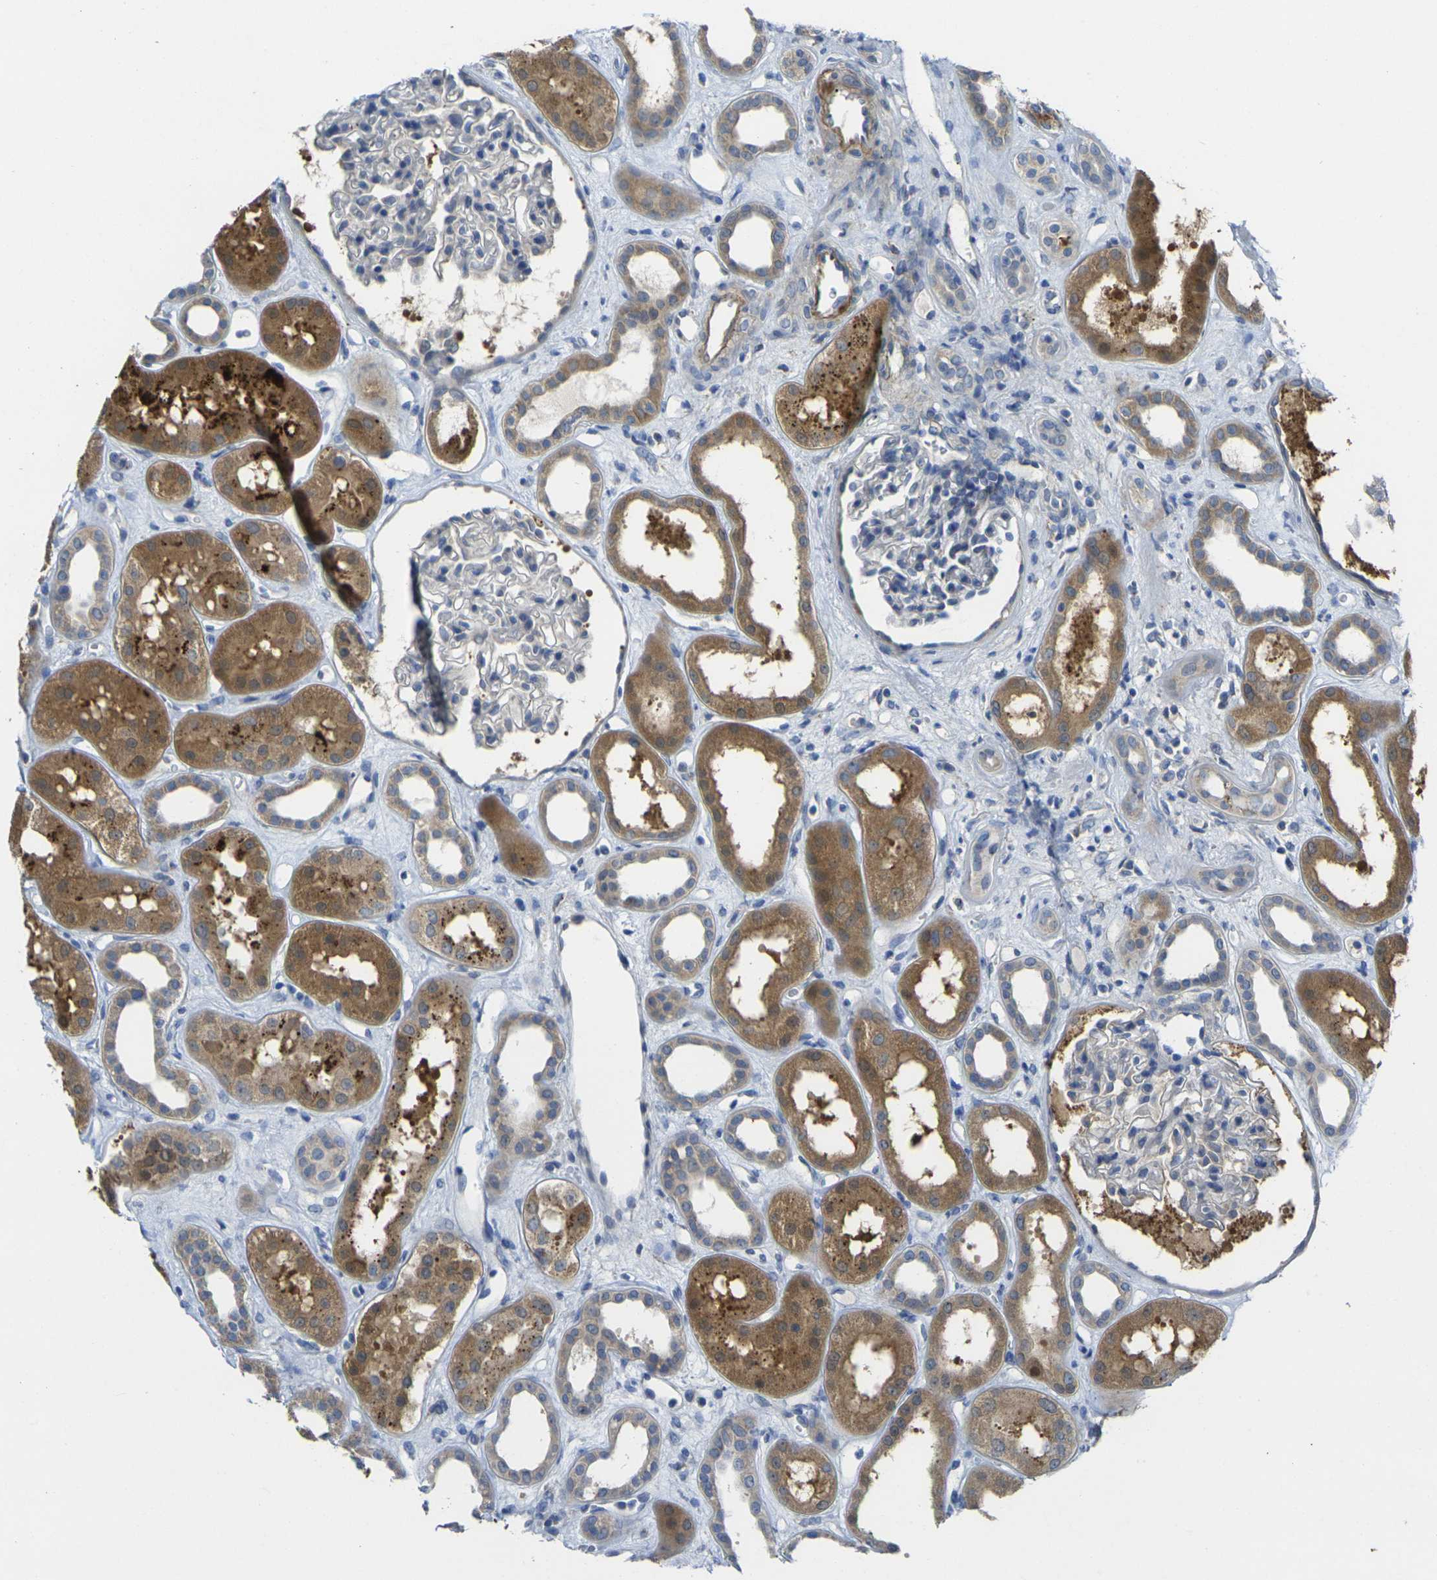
{"staining": {"intensity": "negative", "quantity": "none", "location": "none"}, "tissue": "kidney", "cell_type": "Cells in glomeruli", "image_type": "normal", "snomed": [{"axis": "morphology", "description": "Normal tissue, NOS"}, {"axis": "topography", "description": "Kidney"}], "caption": "Histopathology image shows no protein expression in cells in glomeruli of unremarkable kidney. The staining is performed using DAB brown chromogen with nuclei counter-stained in using hematoxylin.", "gene": "GNA12", "patient": {"sex": "male", "age": 59}}